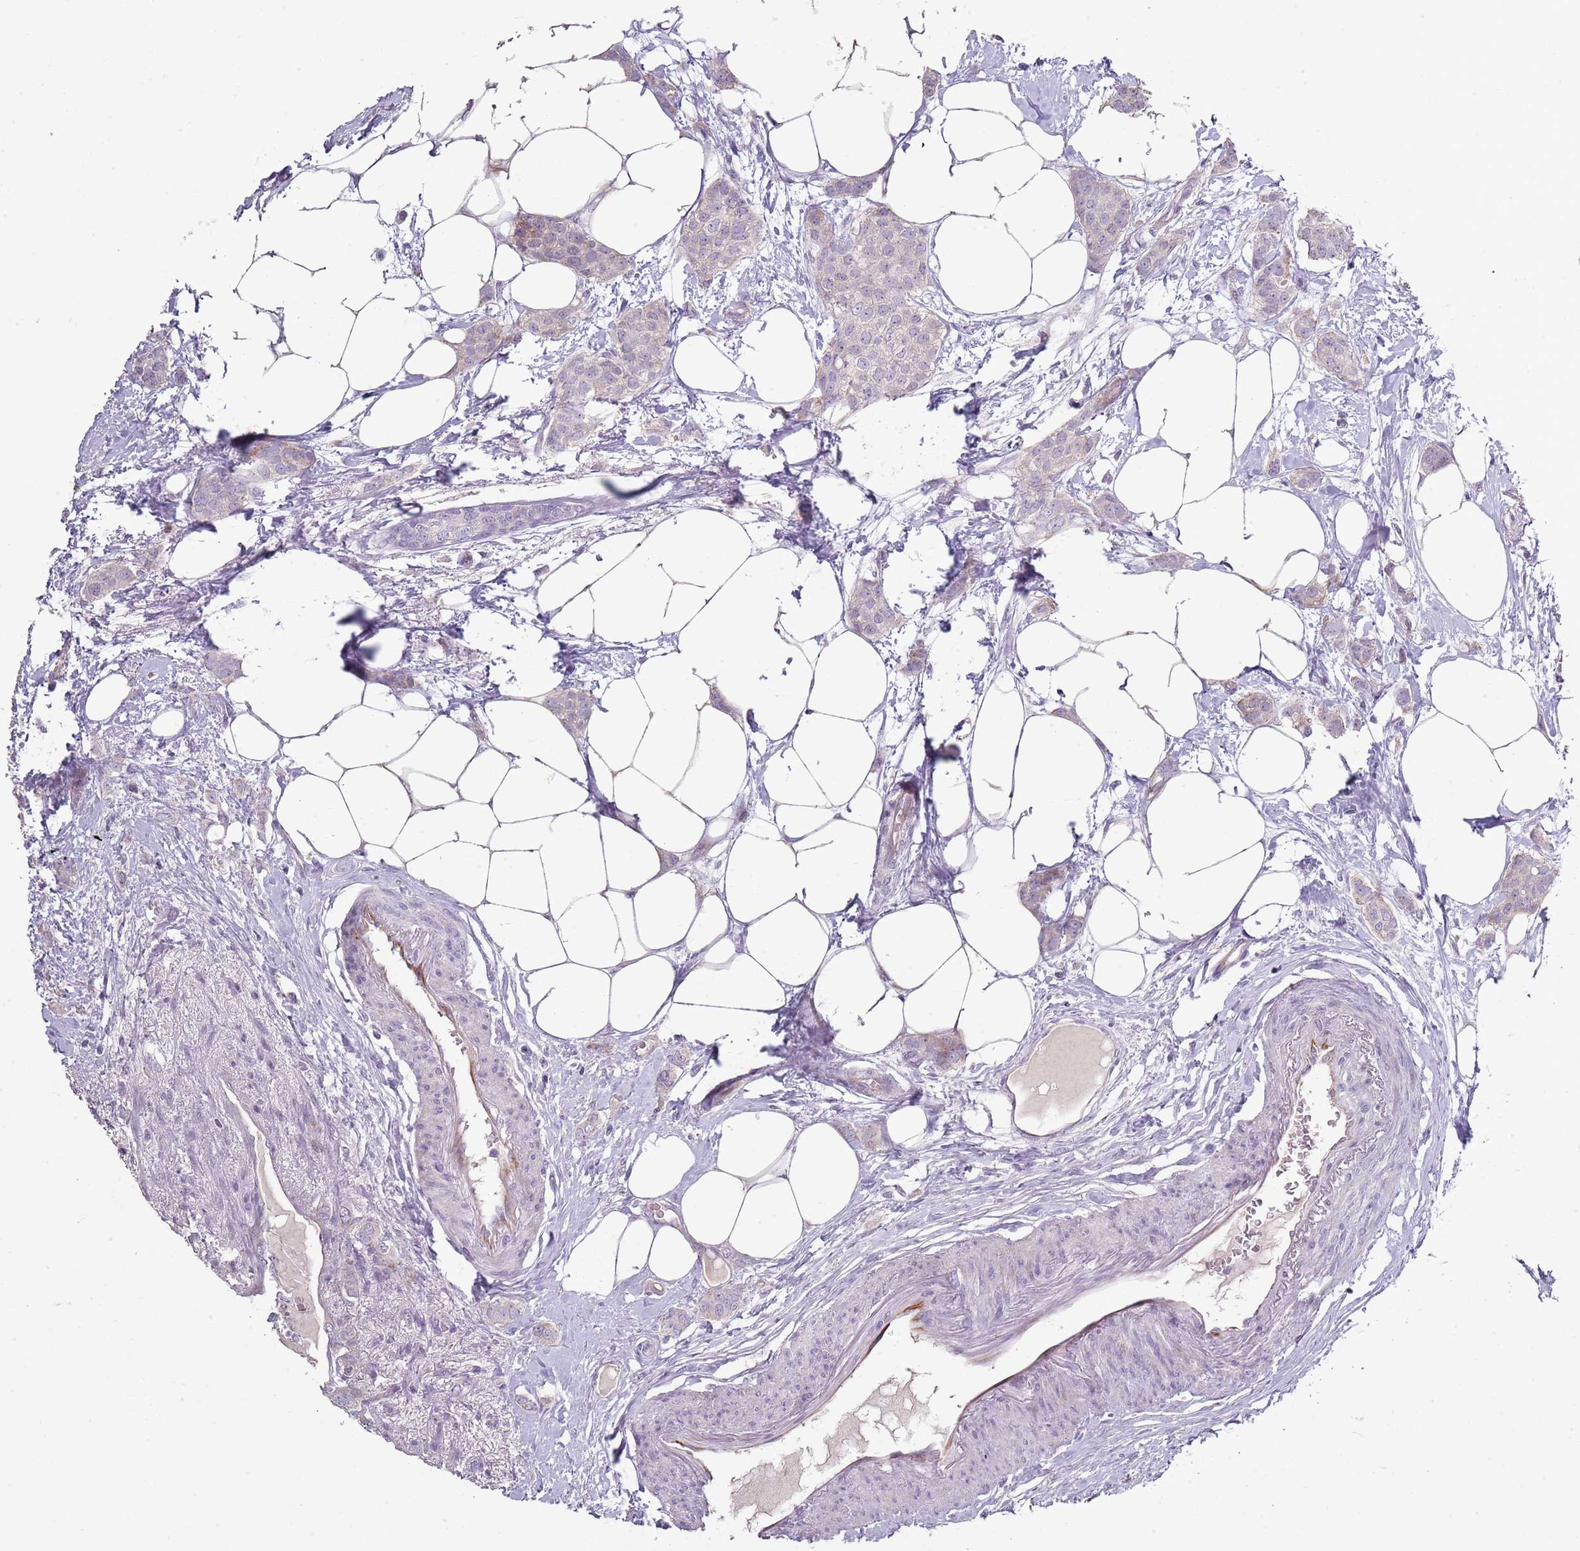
{"staining": {"intensity": "weak", "quantity": "<25%", "location": "cytoplasmic/membranous"}, "tissue": "breast cancer", "cell_type": "Tumor cells", "image_type": "cancer", "snomed": [{"axis": "morphology", "description": "Duct carcinoma"}, {"axis": "topography", "description": "Breast"}], "caption": "IHC of human breast cancer (intraductal carcinoma) demonstrates no positivity in tumor cells.", "gene": "ZNF583", "patient": {"sex": "female", "age": 72}}